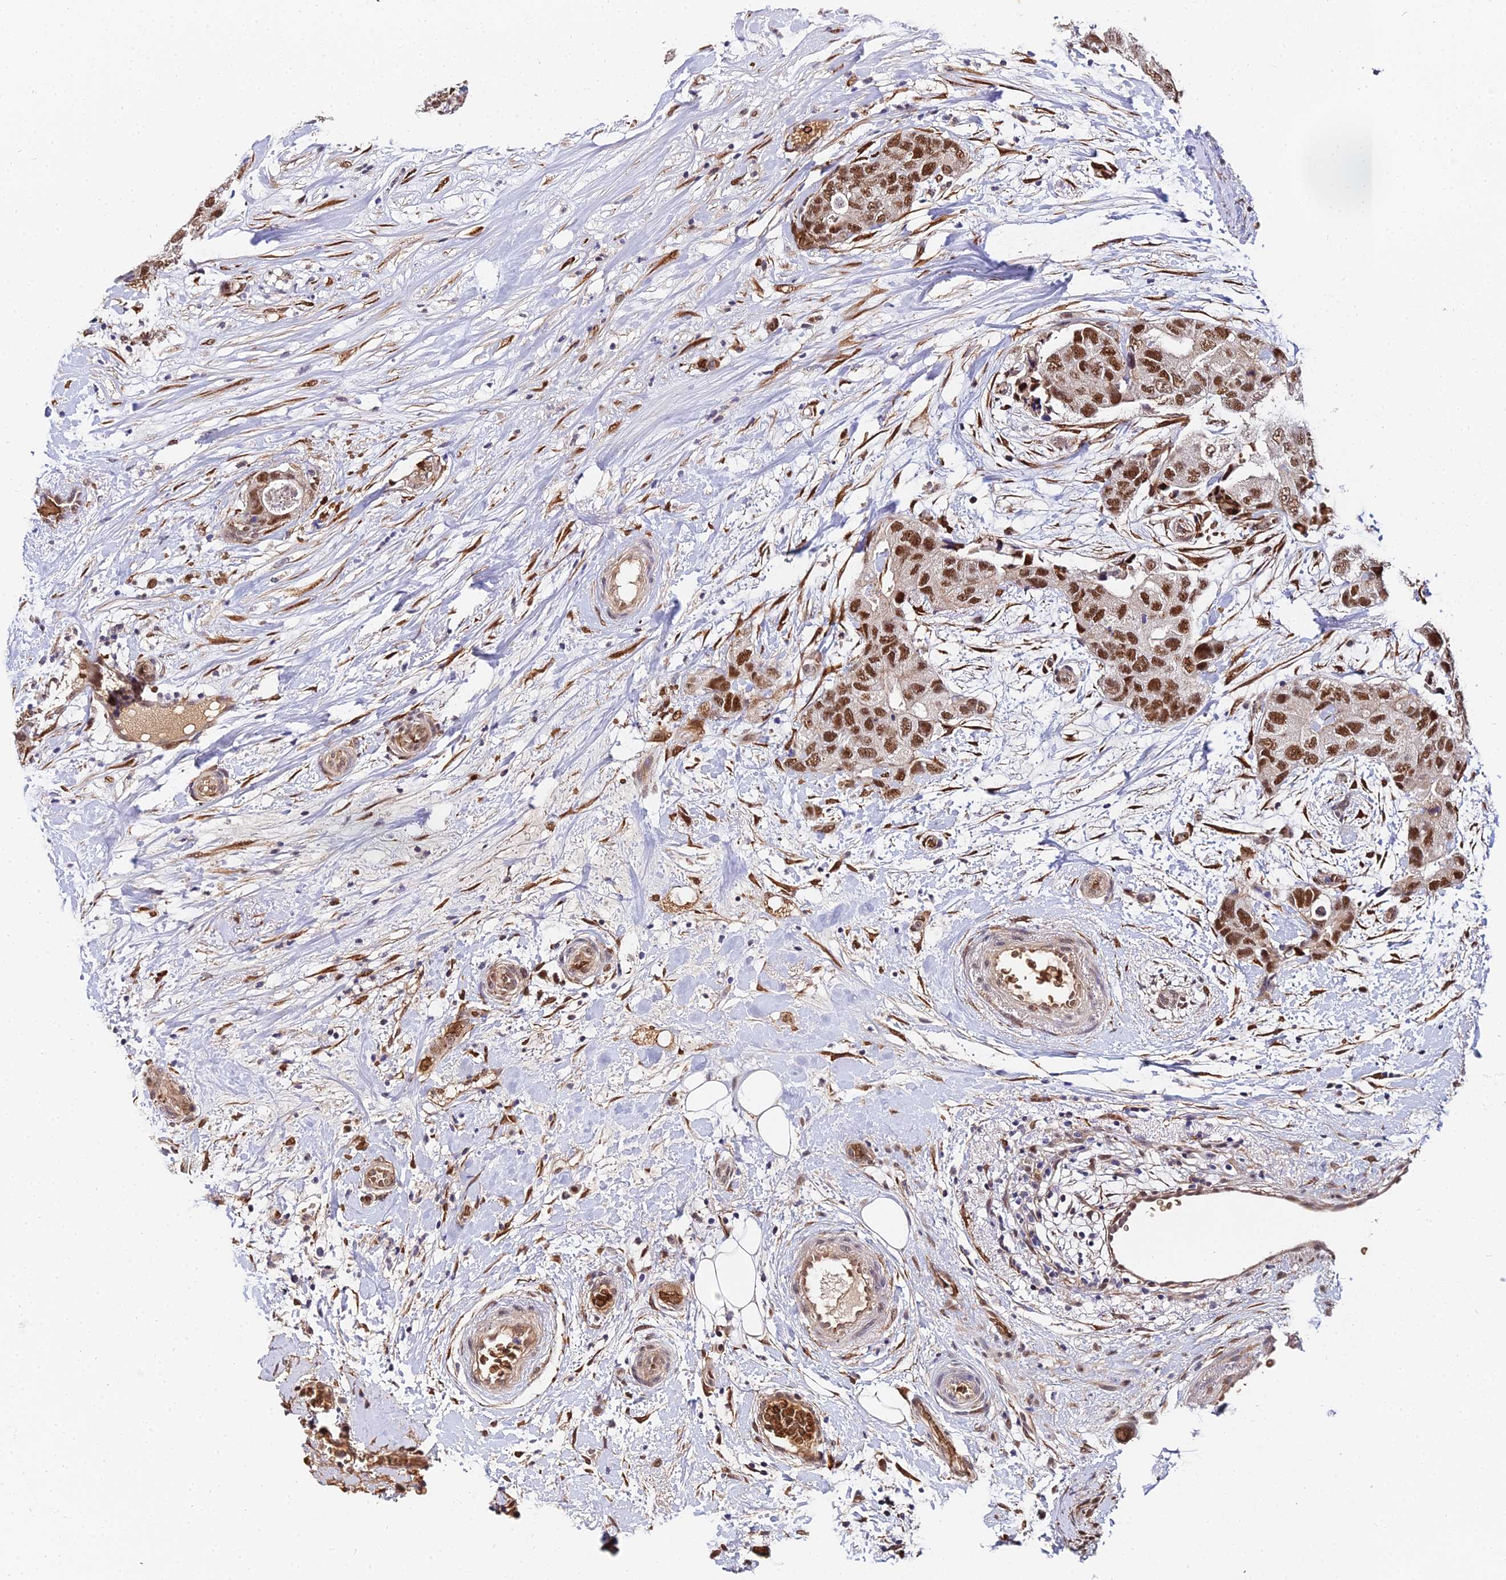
{"staining": {"intensity": "strong", "quantity": ">75%", "location": "nuclear"}, "tissue": "breast cancer", "cell_type": "Tumor cells", "image_type": "cancer", "snomed": [{"axis": "morphology", "description": "Duct carcinoma"}, {"axis": "topography", "description": "Breast"}], "caption": "IHC (DAB (3,3'-diaminobenzidine)) staining of breast cancer demonstrates strong nuclear protein positivity in approximately >75% of tumor cells.", "gene": "BCL9", "patient": {"sex": "female", "age": 62}}